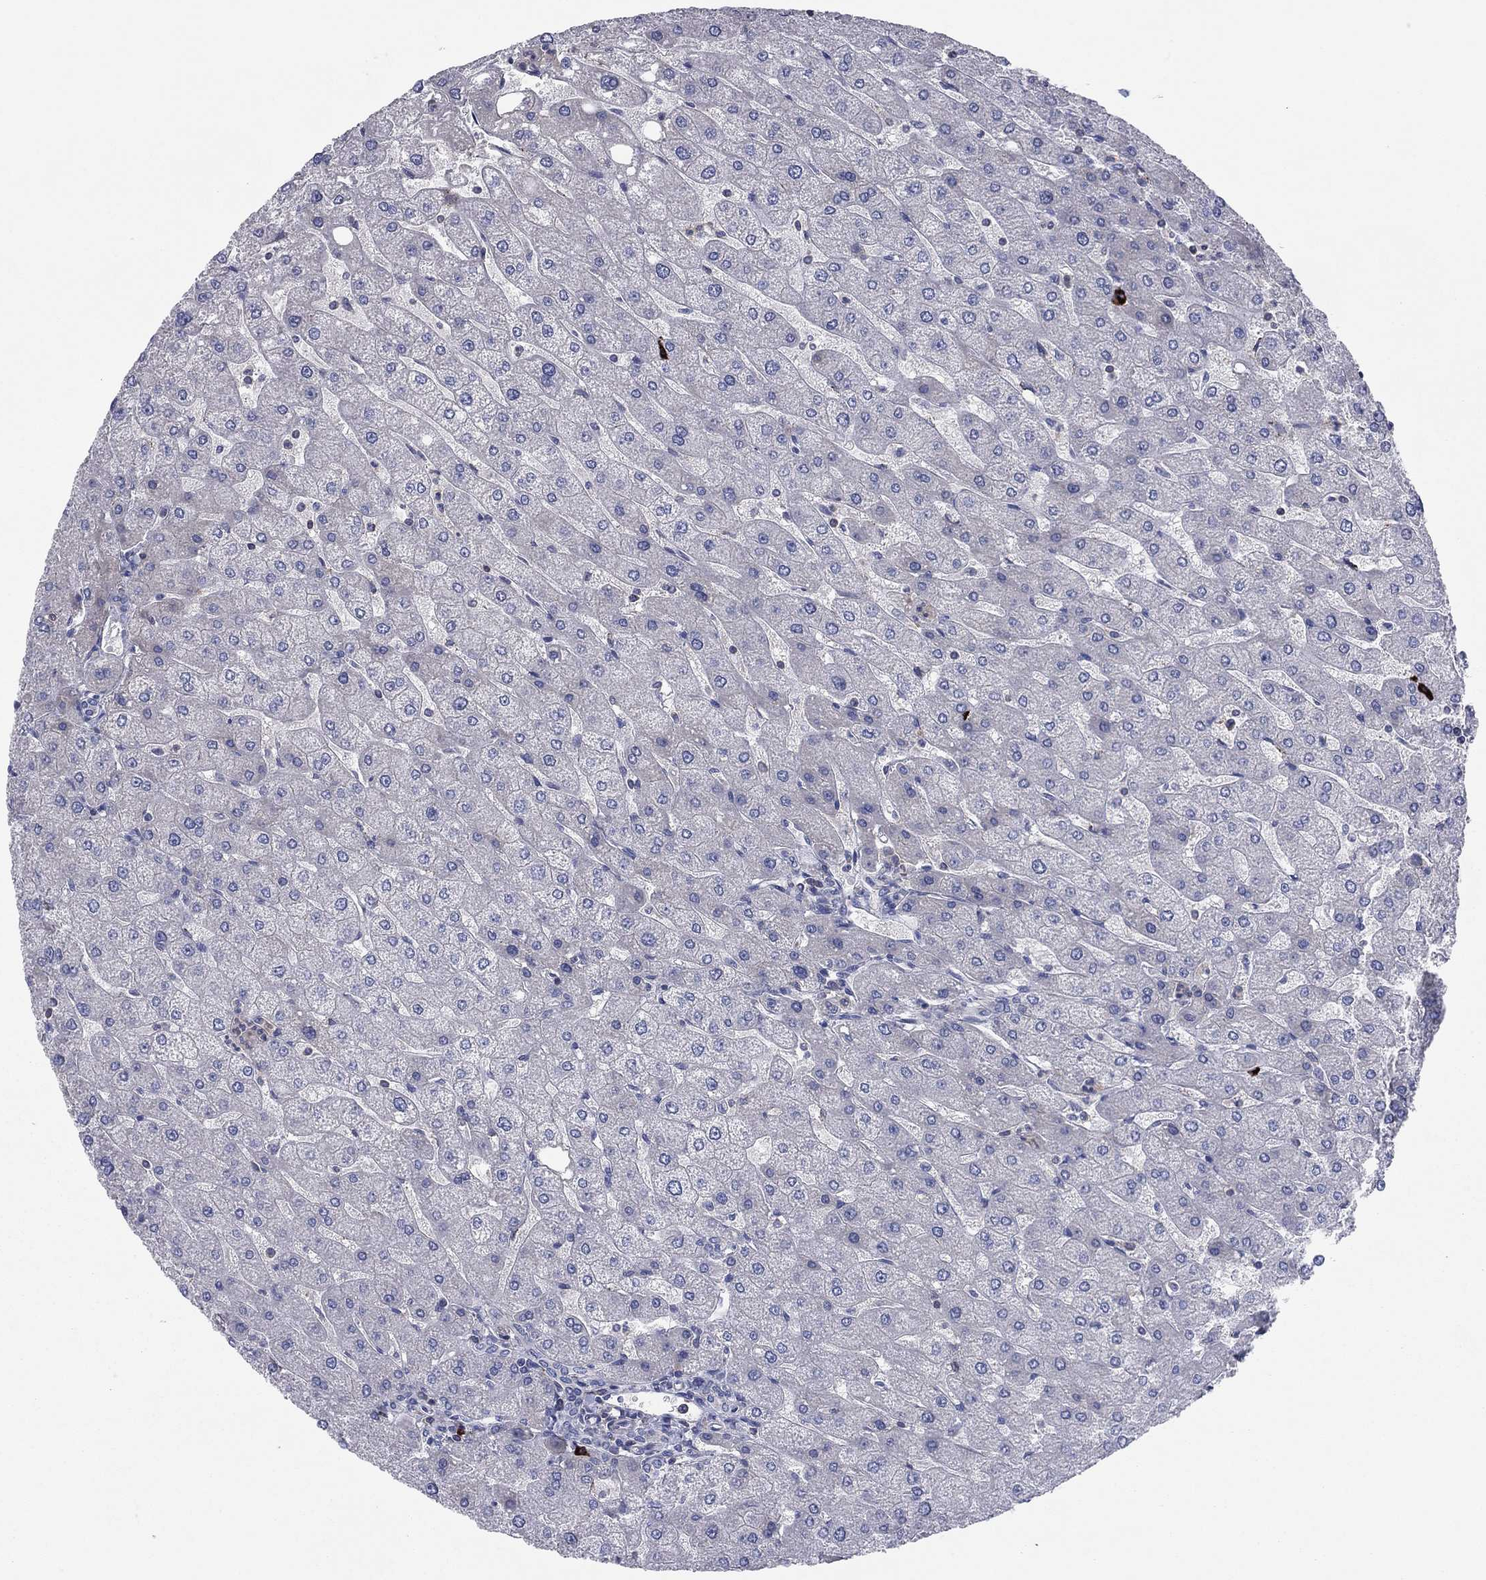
{"staining": {"intensity": "negative", "quantity": "none", "location": "none"}, "tissue": "liver", "cell_type": "Cholangiocytes", "image_type": "normal", "snomed": [{"axis": "morphology", "description": "Normal tissue, NOS"}, {"axis": "topography", "description": "Liver"}], "caption": "The micrograph reveals no staining of cholangiocytes in normal liver. (Brightfield microscopy of DAB (3,3'-diaminobenzidine) immunohistochemistry (IHC) at high magnification).", "gene": "PVR", "patient": {"sex": "male", "age": 67}}